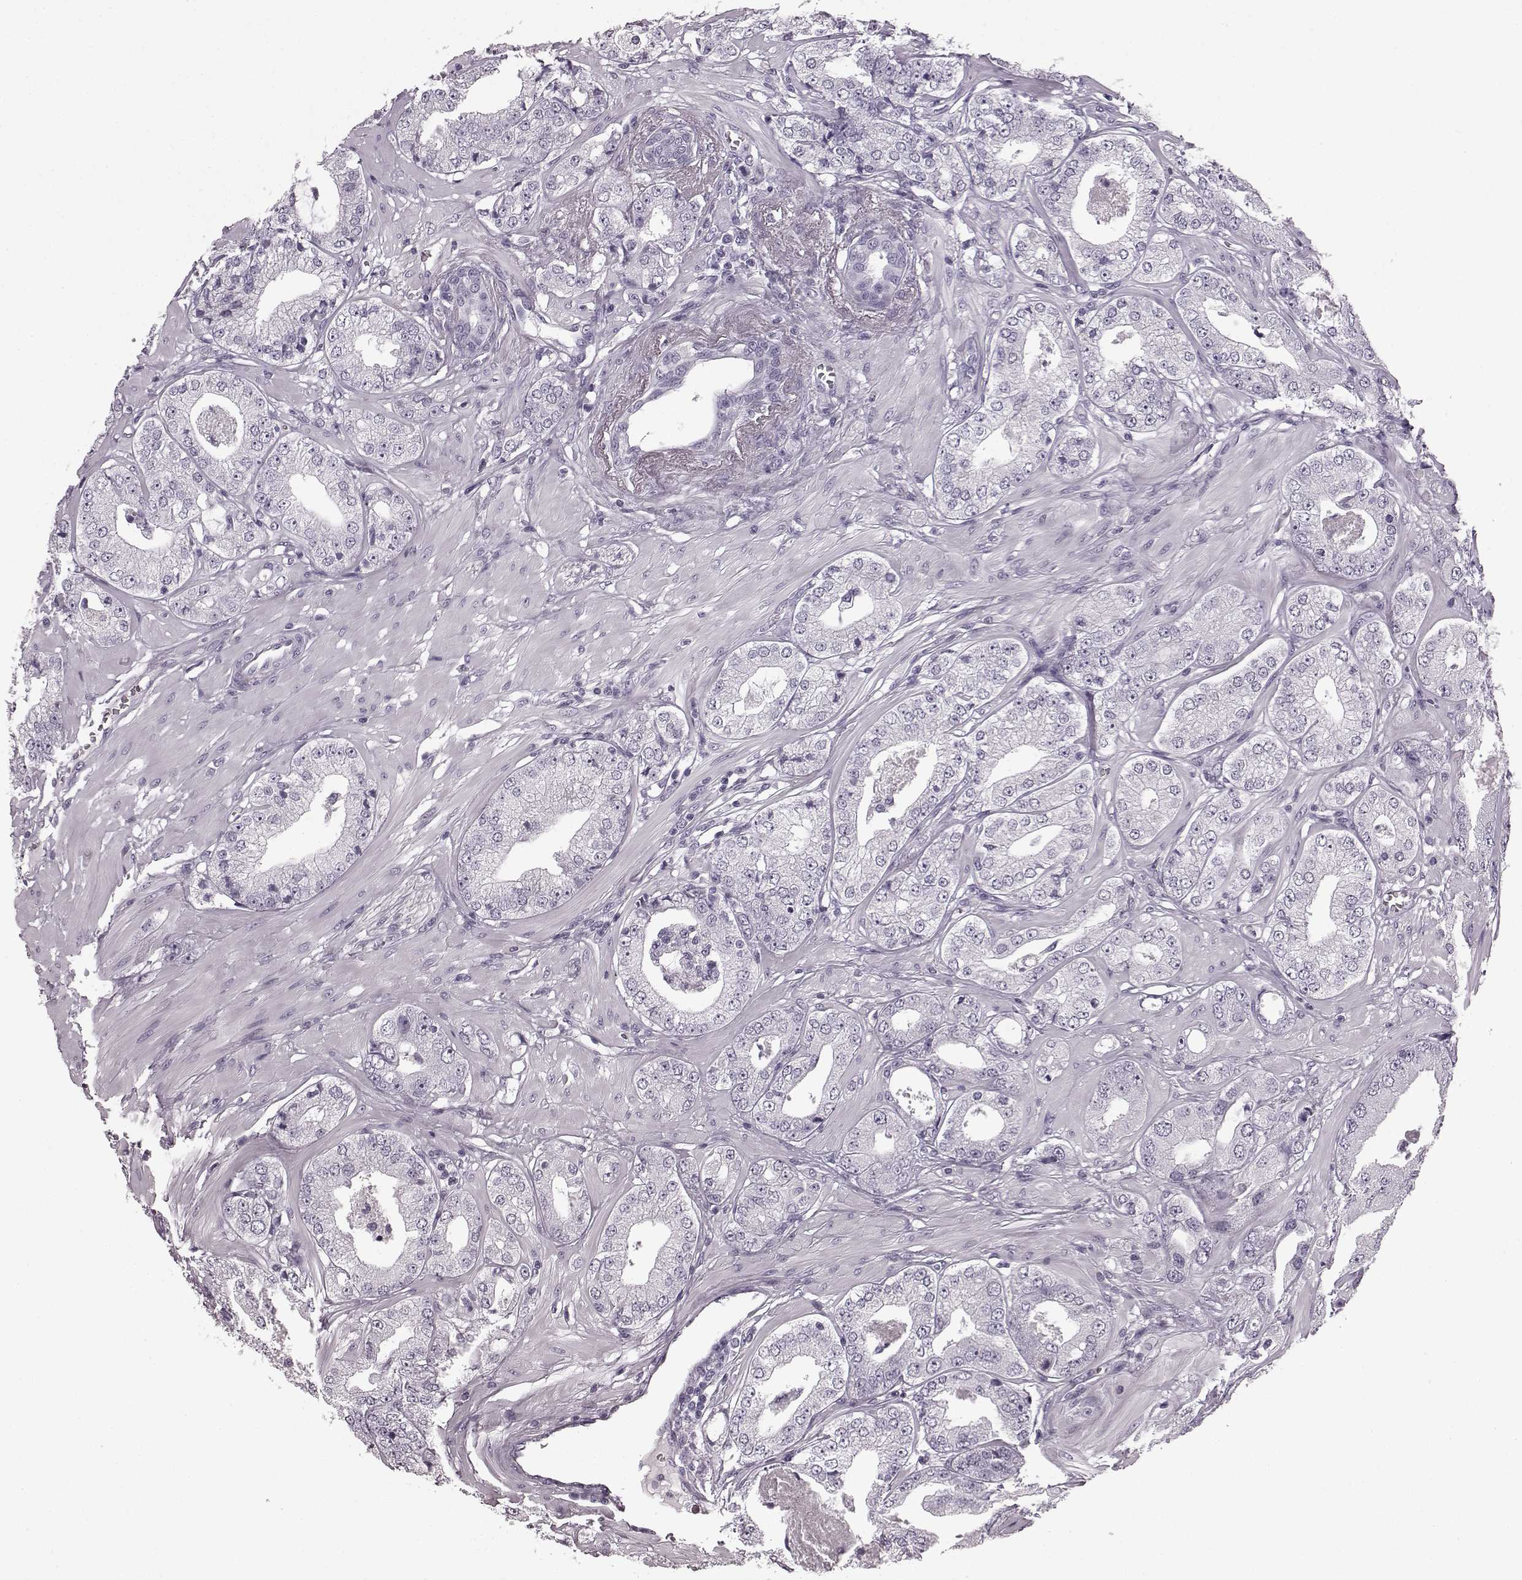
{"staining": {"intensity": "negative", "quantity": "none", "location": "none"}, "tissue": "prostate cancer", "cell_type": "Tumor cells", "image_type": "cancer", "snomed": [{"axis": "morphology", "description": "Adenocarcinoma, Low grade"}, {"axis": "topography", "description": "Prostate"}], "caption": "The IHC image has no significant expression in tumor cells of adenocarcinoma (low-grade) (prostate) tissue.", "gene": "AIPL1", "patient": {"sex": "male", "age": 60}}